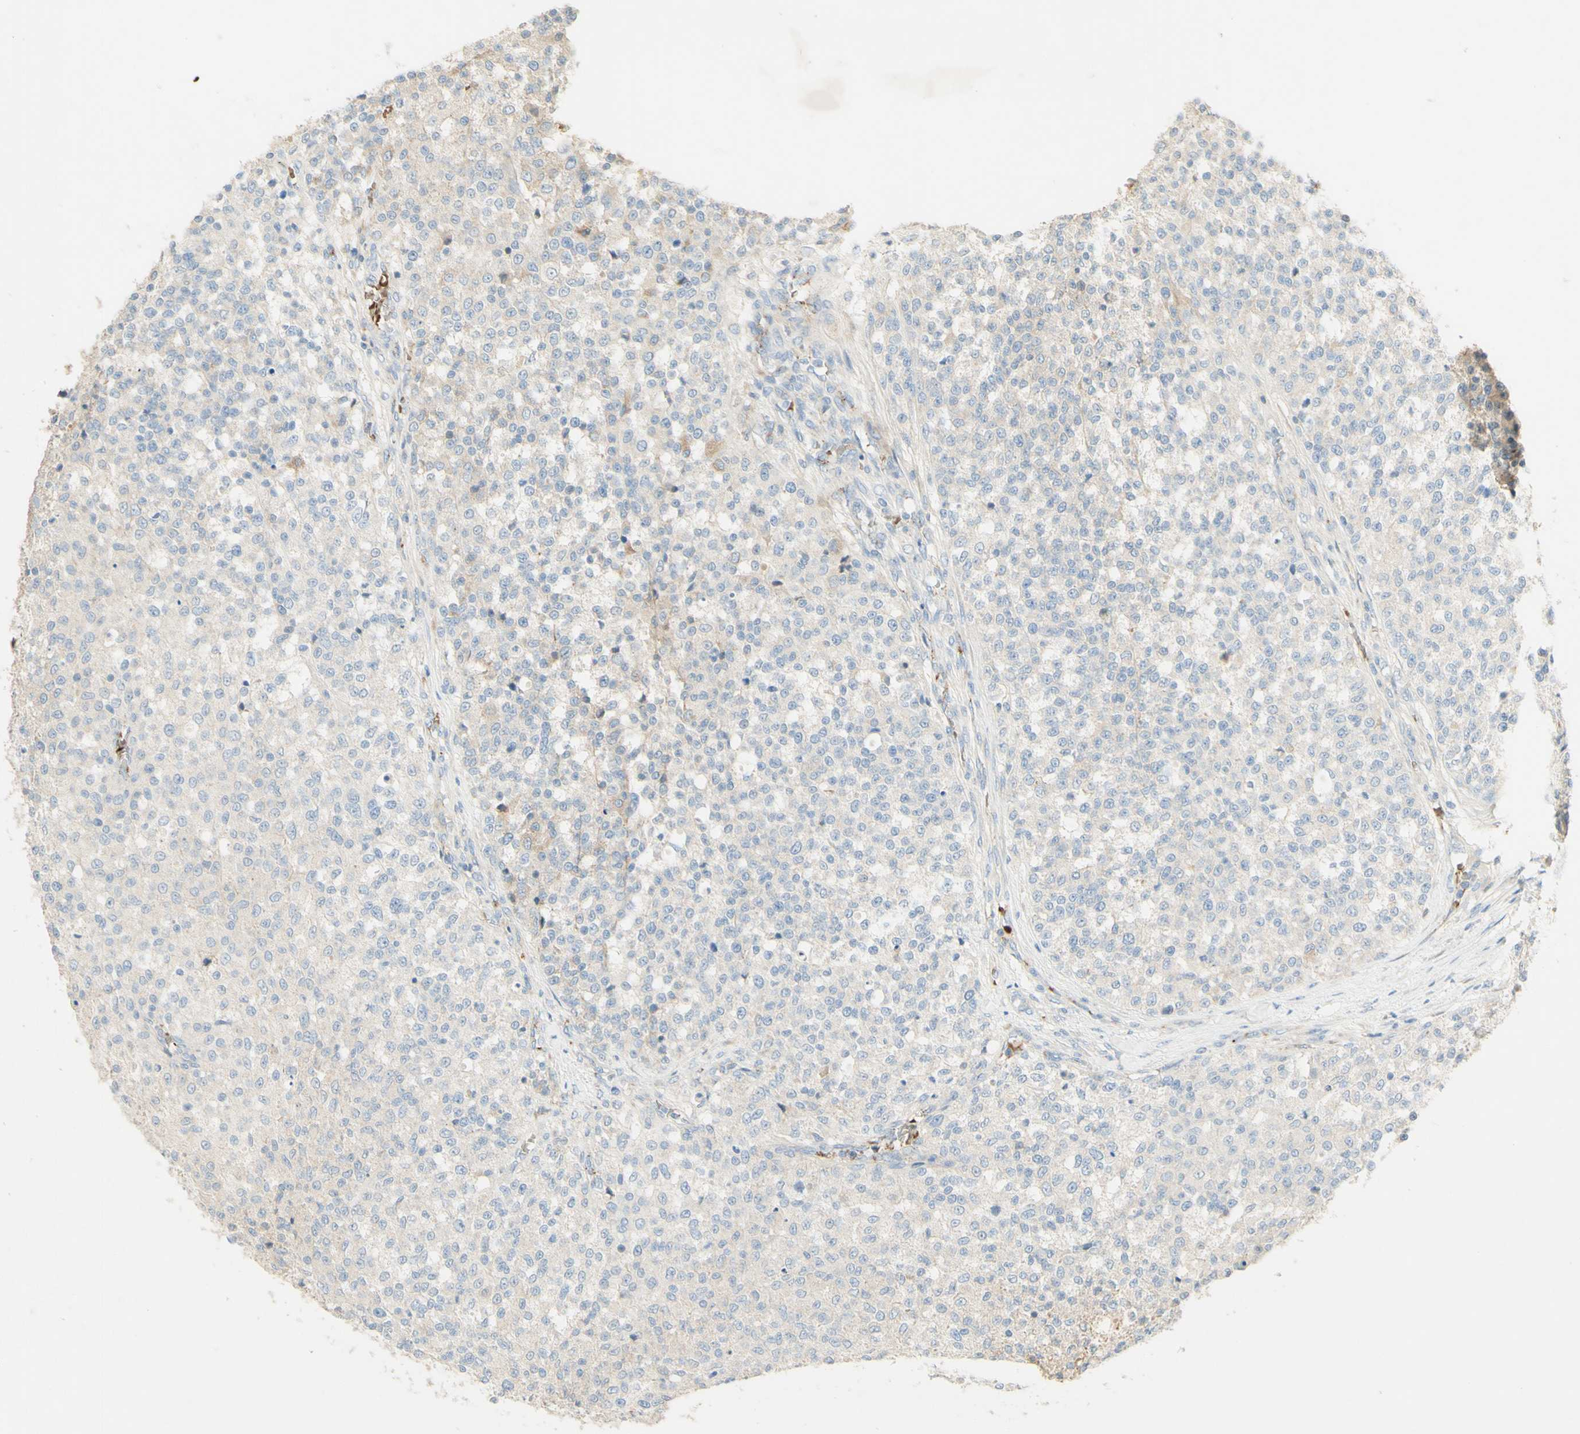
{"staining": {"intensity": "weak", "quantity": "<25%", "location": "cytoplasmic/membranous"}, "tissue": "testis cancer", "cell_type": "Tumor cells", "image_type": "cancer", "snomed": [{"axis": "morphology", "description": "Seminoma, NOS"}, {"axis": "topography", "description": "Testis"}], "caption": "IHC photomicrograph of testis cancer (seminoma) stained for a protein (brown), which exhibits no expression in tumor cells. (IHC, brightfield microscopy, high magnification).", "gene": "GAN", "patient": {"sex": "male", "age": 59}}